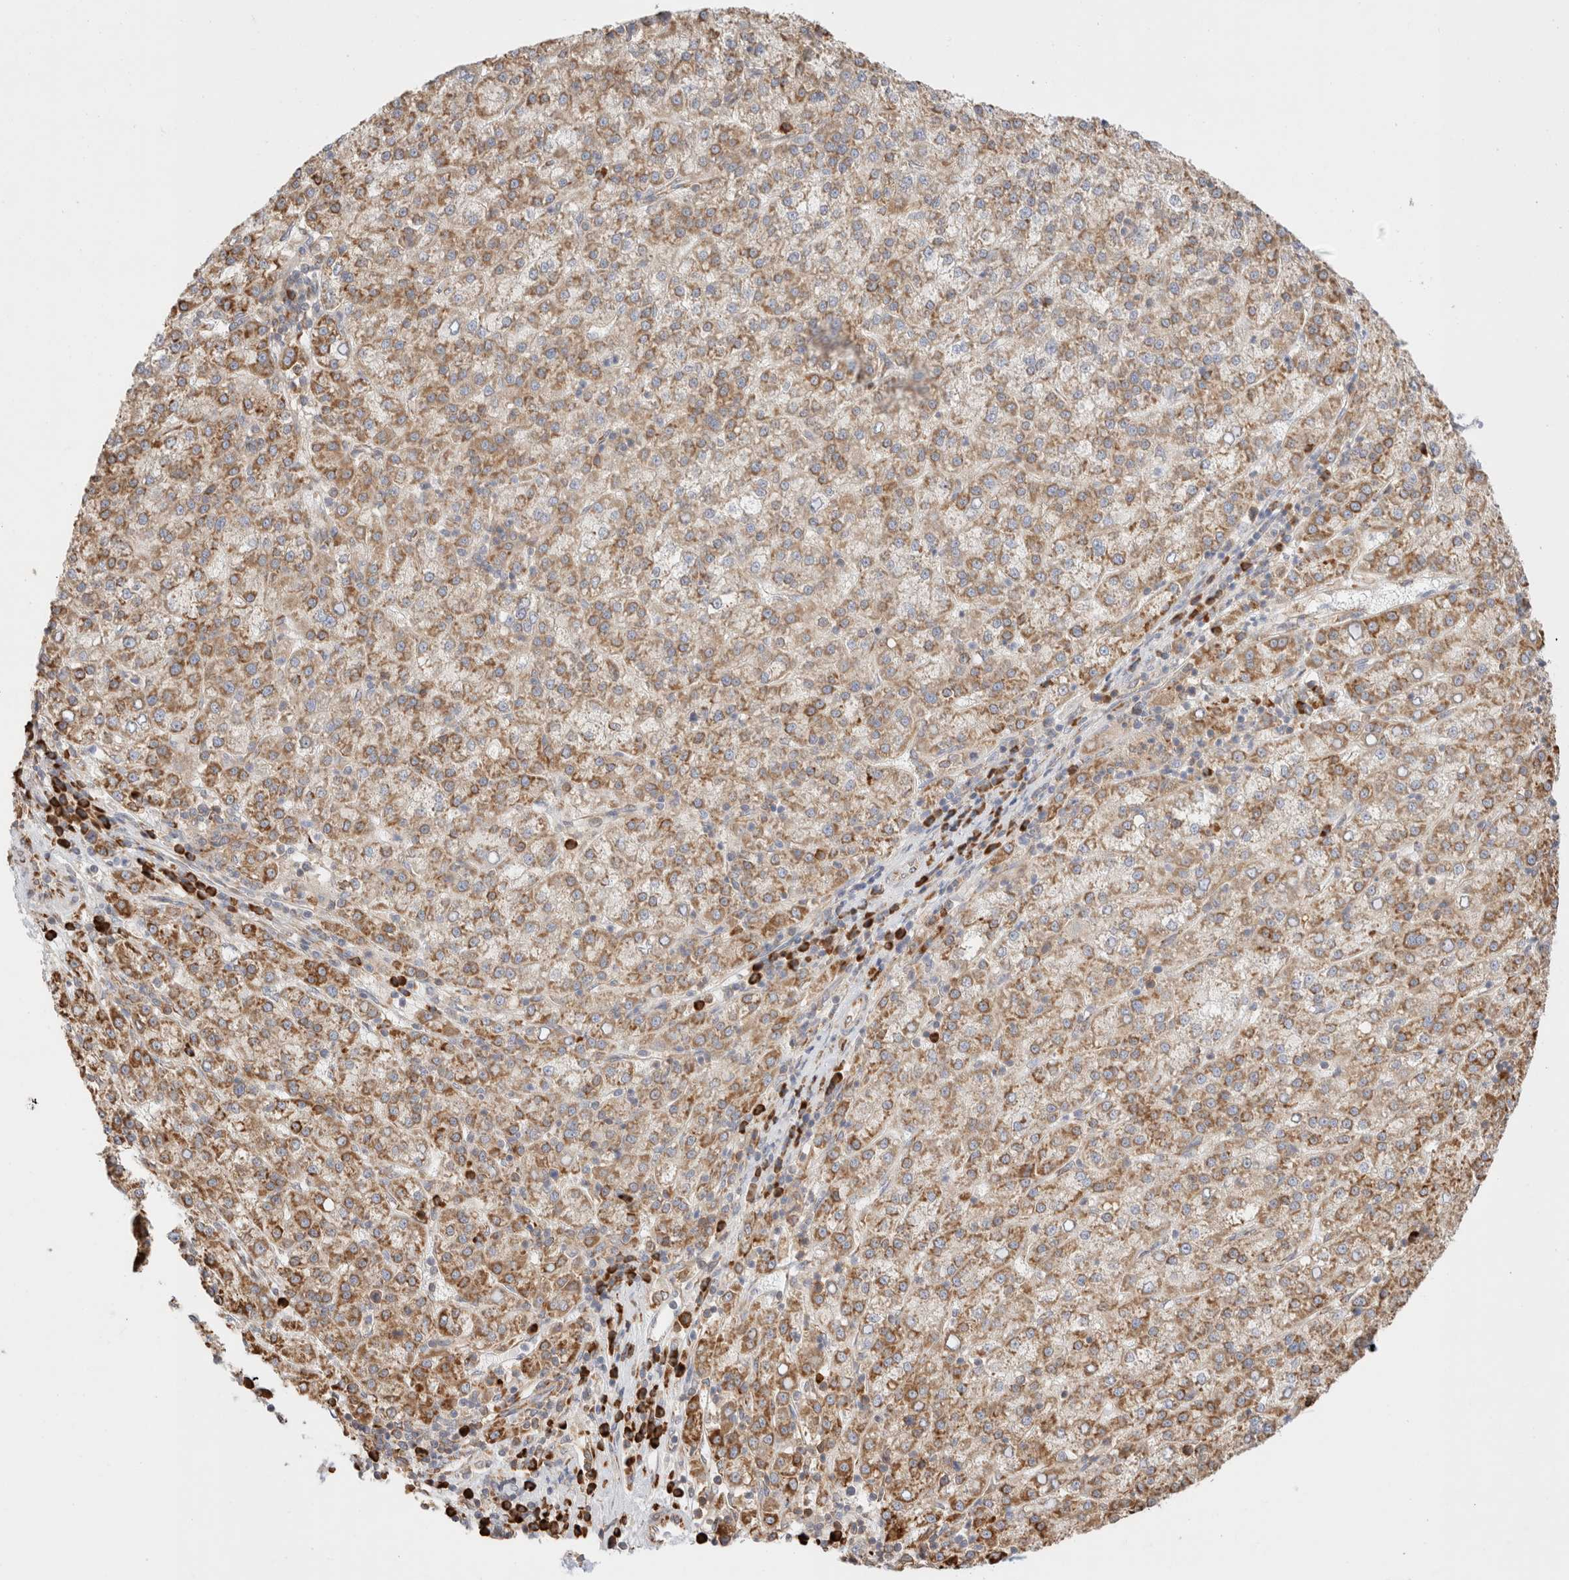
{"staining": {"intensity": "moderate", "quantity": ">75%", "location": "cytoplasmic/membranous"}, "tissue": "liver cancer", "cell_type": "Tumor cells", "image_type": "cancer", "snomed": [{"axis": "morphology", "description": "Carcinoma, Hepatocellular, NOS"}, {"axis": "topography", "description": "Liver"}], "caption": "Brown immunohistochemical staining in human liver hepatocellular carcinoma displays moderate cytoplasmic/membranous expression in approximately >75% of tumor cells. Ihc stains the protein in brown and the nuclei are stained blue.", "gene": "ZC2HC1A", "patient": {"sex": "female", "age": 58}}